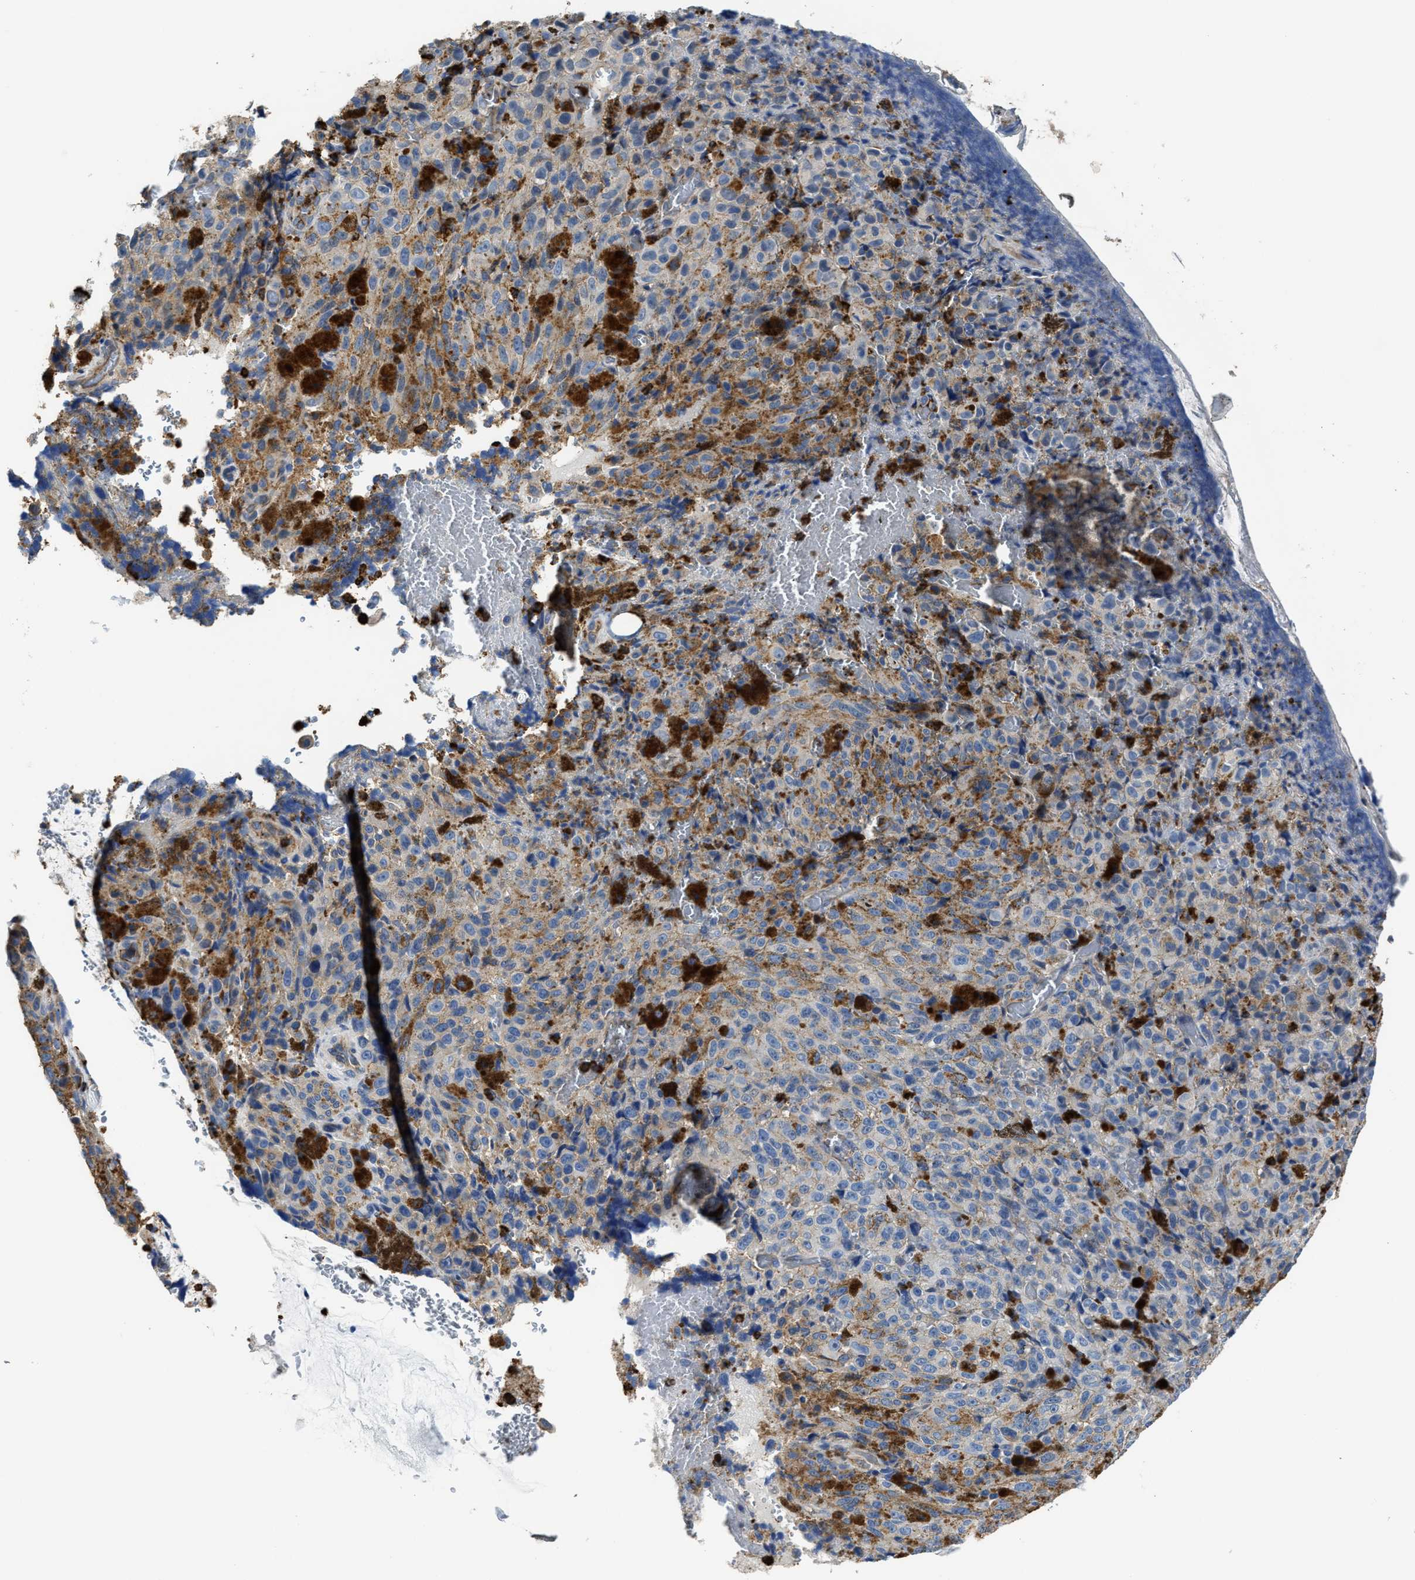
{"staining": {"intensity": "moderate", "quantity": "<25%", "location": "cytoplasmic/membranous"}, "tissue": "melanoma", "cell_type": "Tumor cells", "image_type": "cancer", "snomed": [{"axis": "morphology", "description": "Malignant melanoma, NOS"}, {"axis": "topography", "description": "Rectum"}], "caption": "There is low levels of moderate cytoplasmic/membranous positivity in tumor cells of malignant melanoma, as demonstrated by immunohistochemical staining (brown color).", "gene": "TRAF6", "patient": {"sex": "female", "age": 81}}